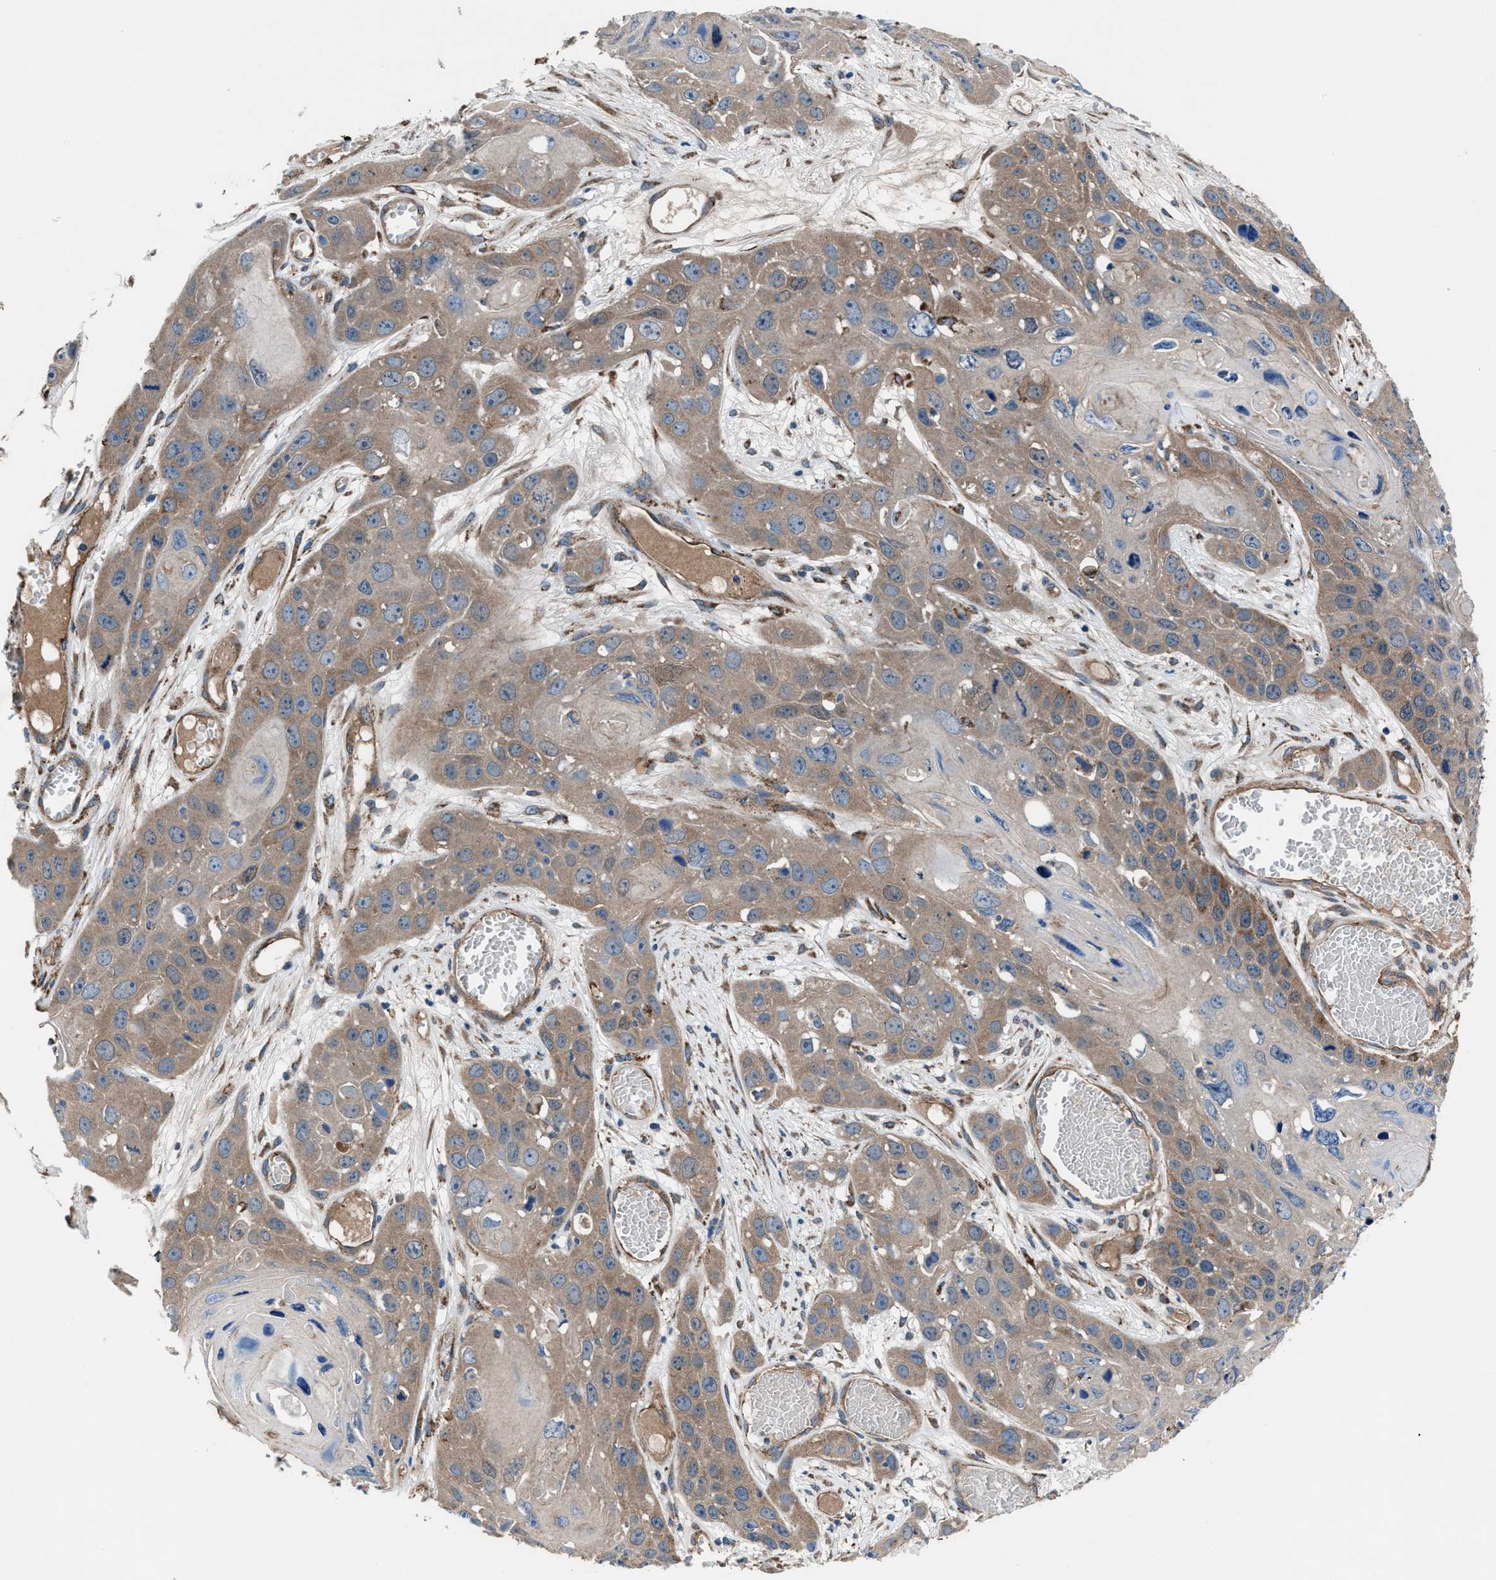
{"staining": {"intensity": "moderate", "quantity": "25%-75%", "location": "cytoplasmic/membranous"}, "tissue": "skin cancer", "cell_type": "Tumor cells", "image_type": "cancer", "snomed": [{"axis": "morphology", "description": "Squamous cell carcinoma, NOS"}, {"axis": "topography", "description": "Skin"}], "caption": "Skin cancer stained for a protein (brown) exhibits moderate cytoplasmic/membranous positive positivity in approximately 25%-75% of tumor cells.", "gene": "PRTFDC1", "patient": {"sex": "male", "age": 55}}